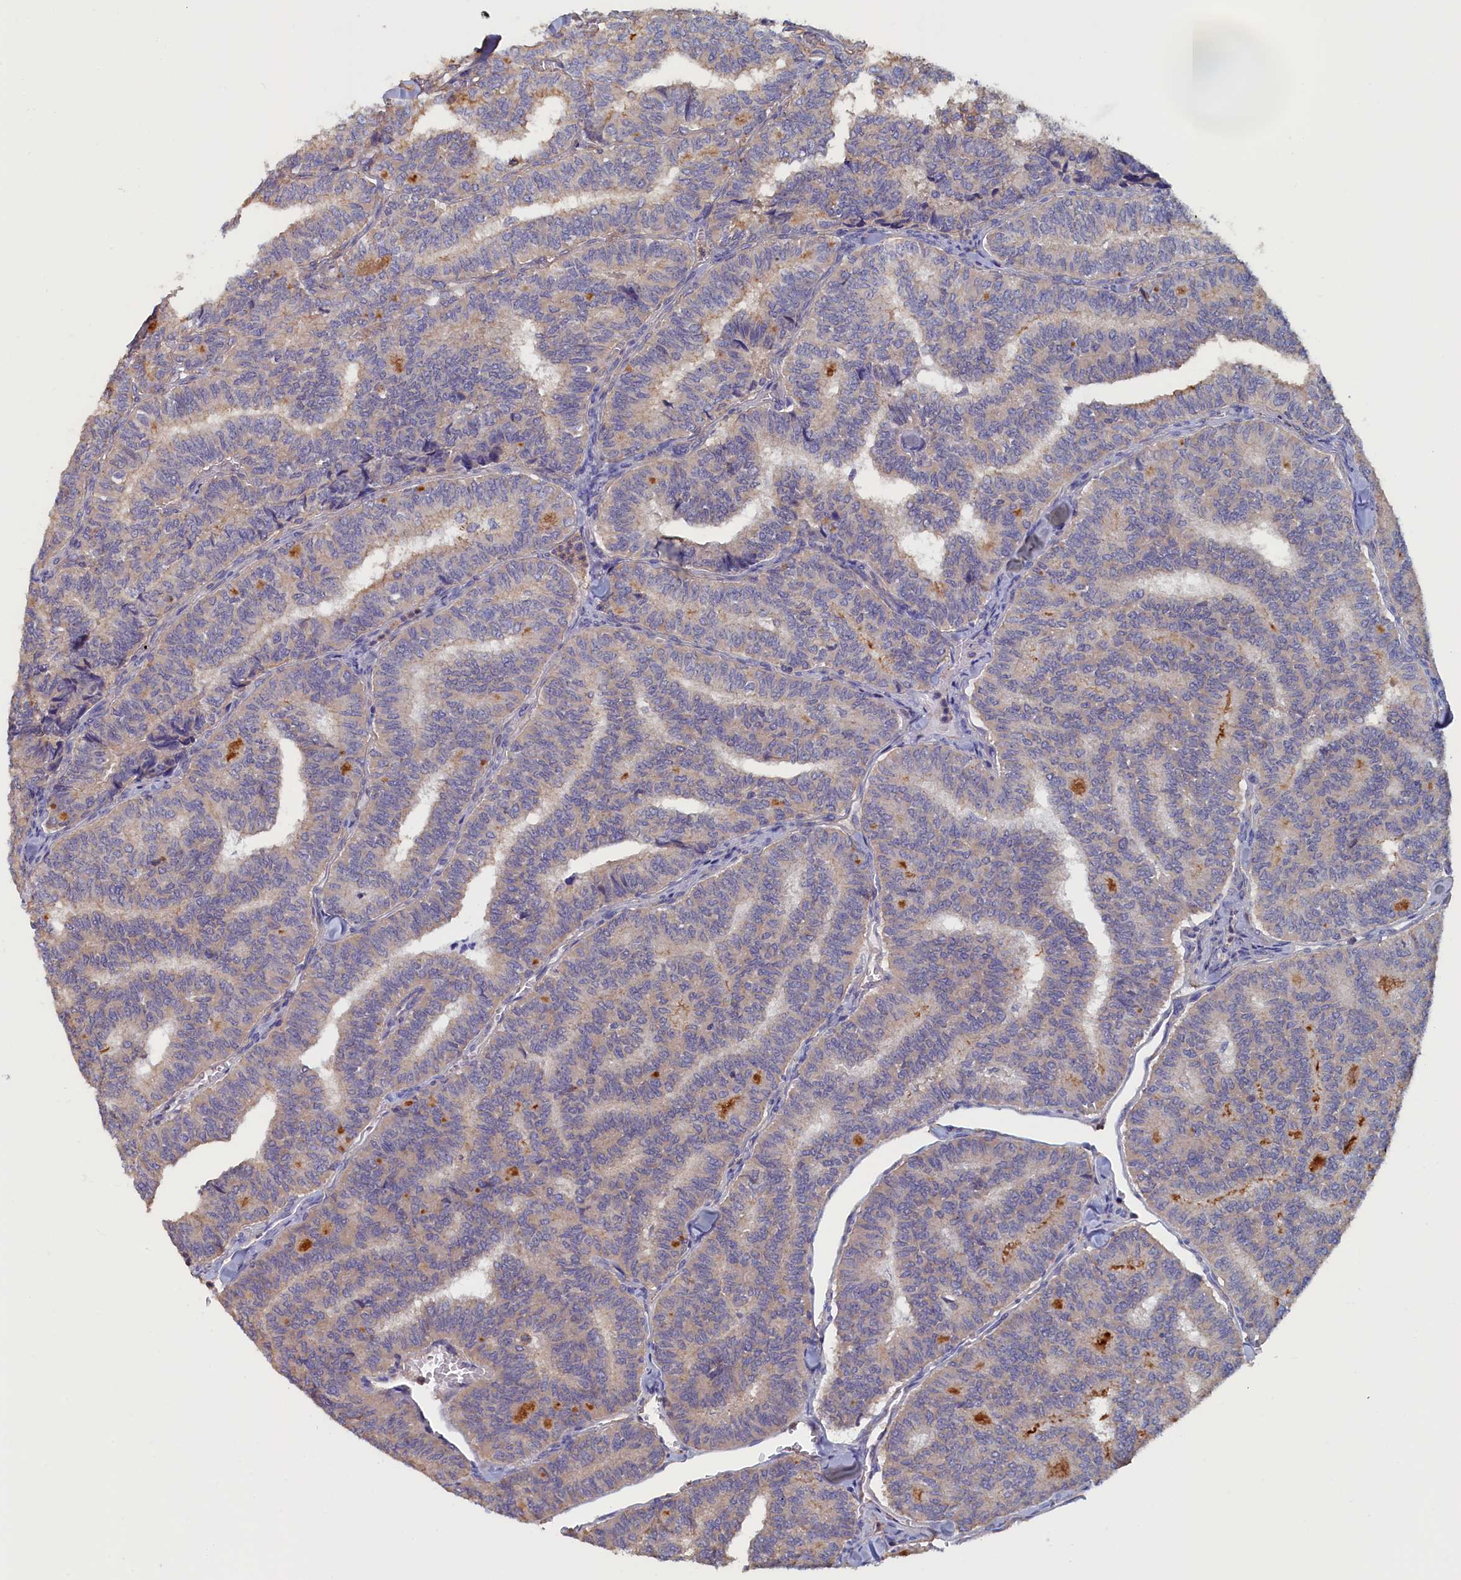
{"staining": {"intensity": "weak", "quantity": "<25%", "location": "cytoplasmic/membranous"}, "tissue": "thyroid cancer", "cell_type": "Tumor cells", "image_type": "cancer", "snomed": [{"axis": "morphology", "description": "Papillary adenocarcinoma, NOS"}, {"axis": "topography", "description": "Thyroid gland"}], "caption": "Immunohistochemical staining of thyroid cancer (papillary adenocarcinoma) demonstrates no significant staining in tumor cells. (DAB (3,3'-diaminobenzidine) immunohistochemistry, high magnification).", "gene": "ANKRD2", "patient": {"sex": "female", "age": 35}}